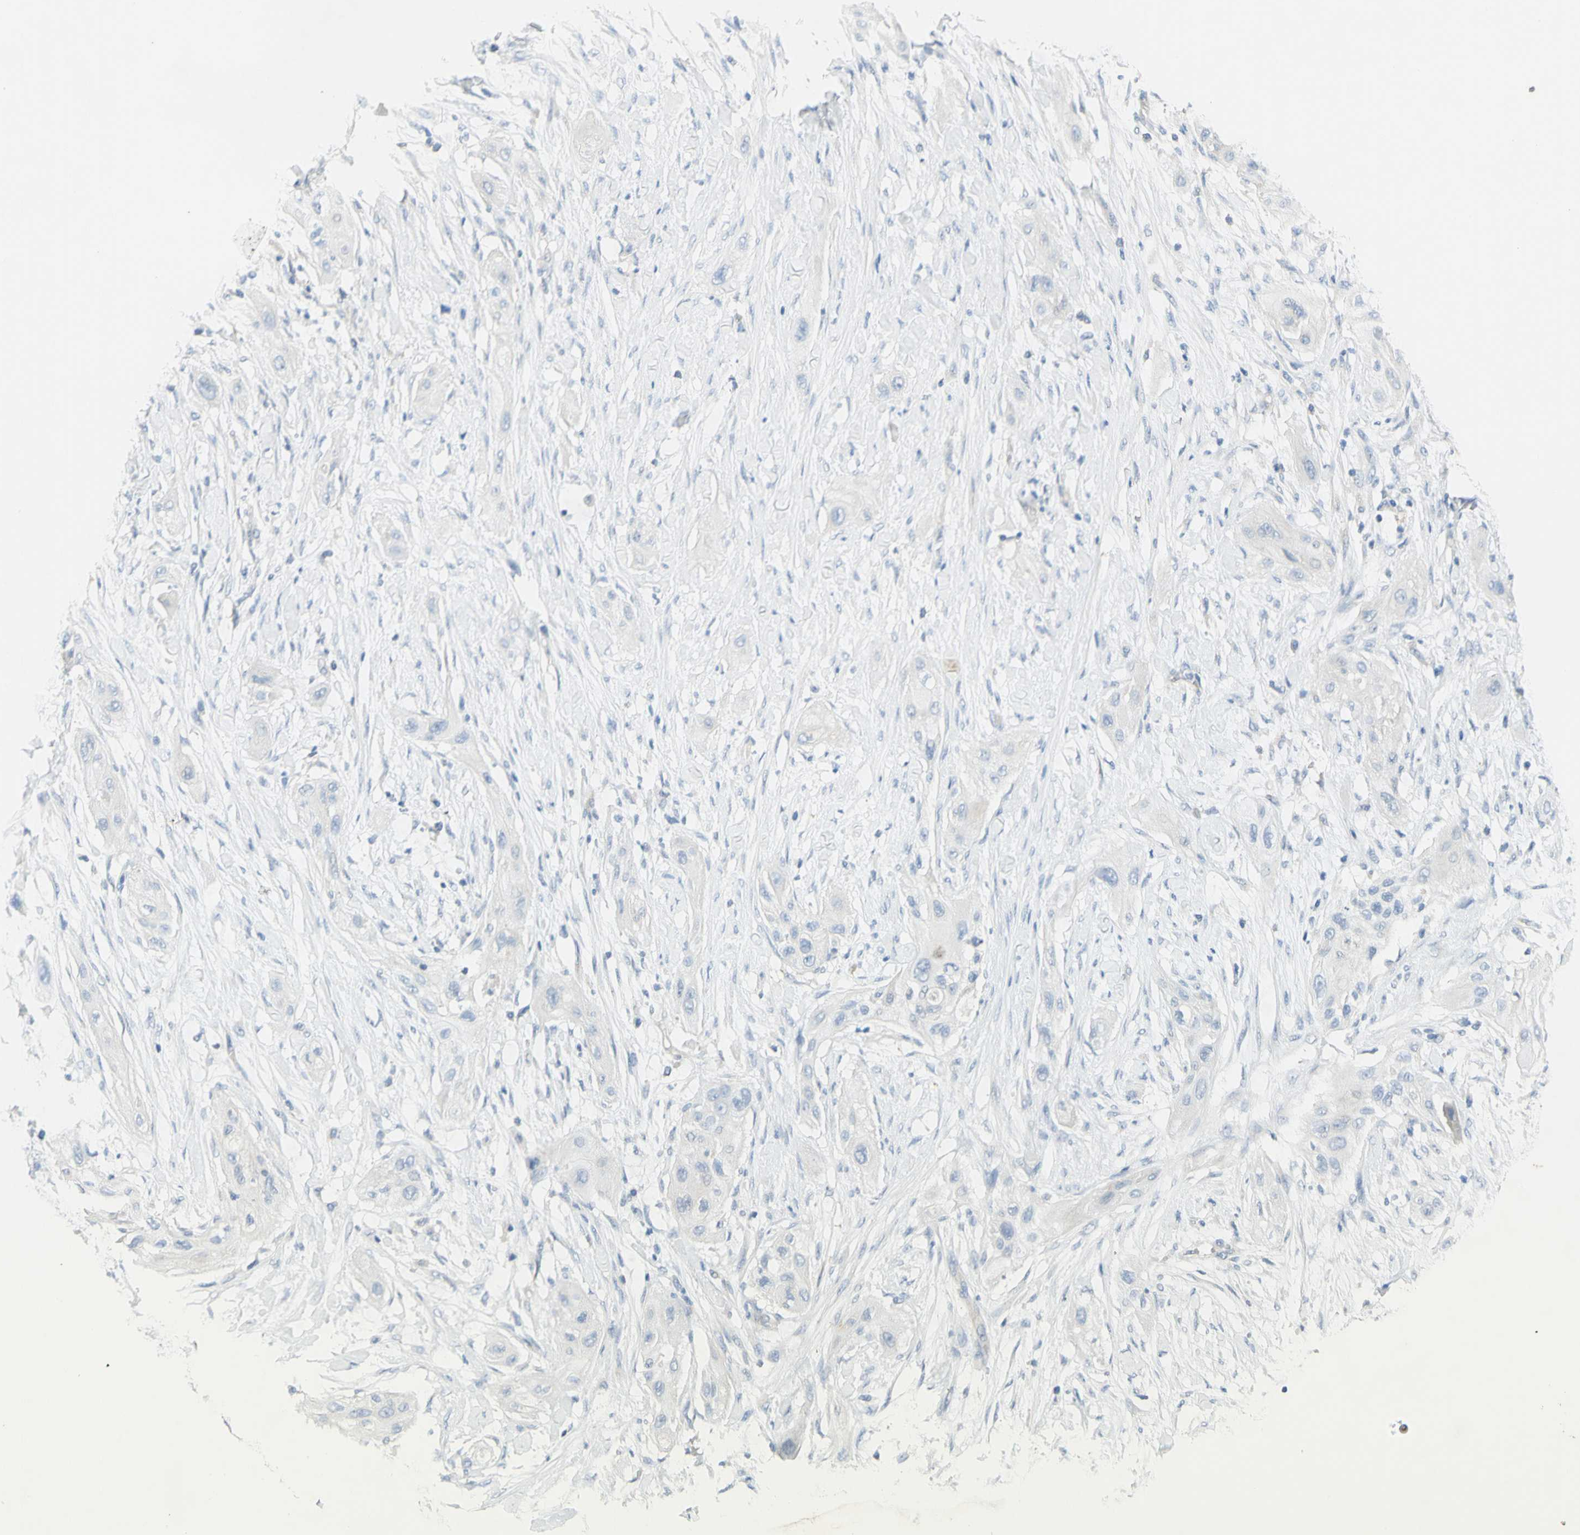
{"staining": {"intensity": "negative", "quantity": "none", "location": "none"}, "tissue": "lung cancer", "cell_type": "Tumor cells", "image_type": "cancer", "snomed": [{"axis": "morphology", "description": "Squamous cell carcinoma, NOS"}, {"axis": "topography", "description": "Lung"}], "caption": "Protein analysis of lung cancer shows no significant staining in tumor cells. (DAB (3,3'-diaminobenzidine) immunohistochemistry, high magnification).", "gene": "GCNT3", "patient": {"sex": "female", "age": 47}}